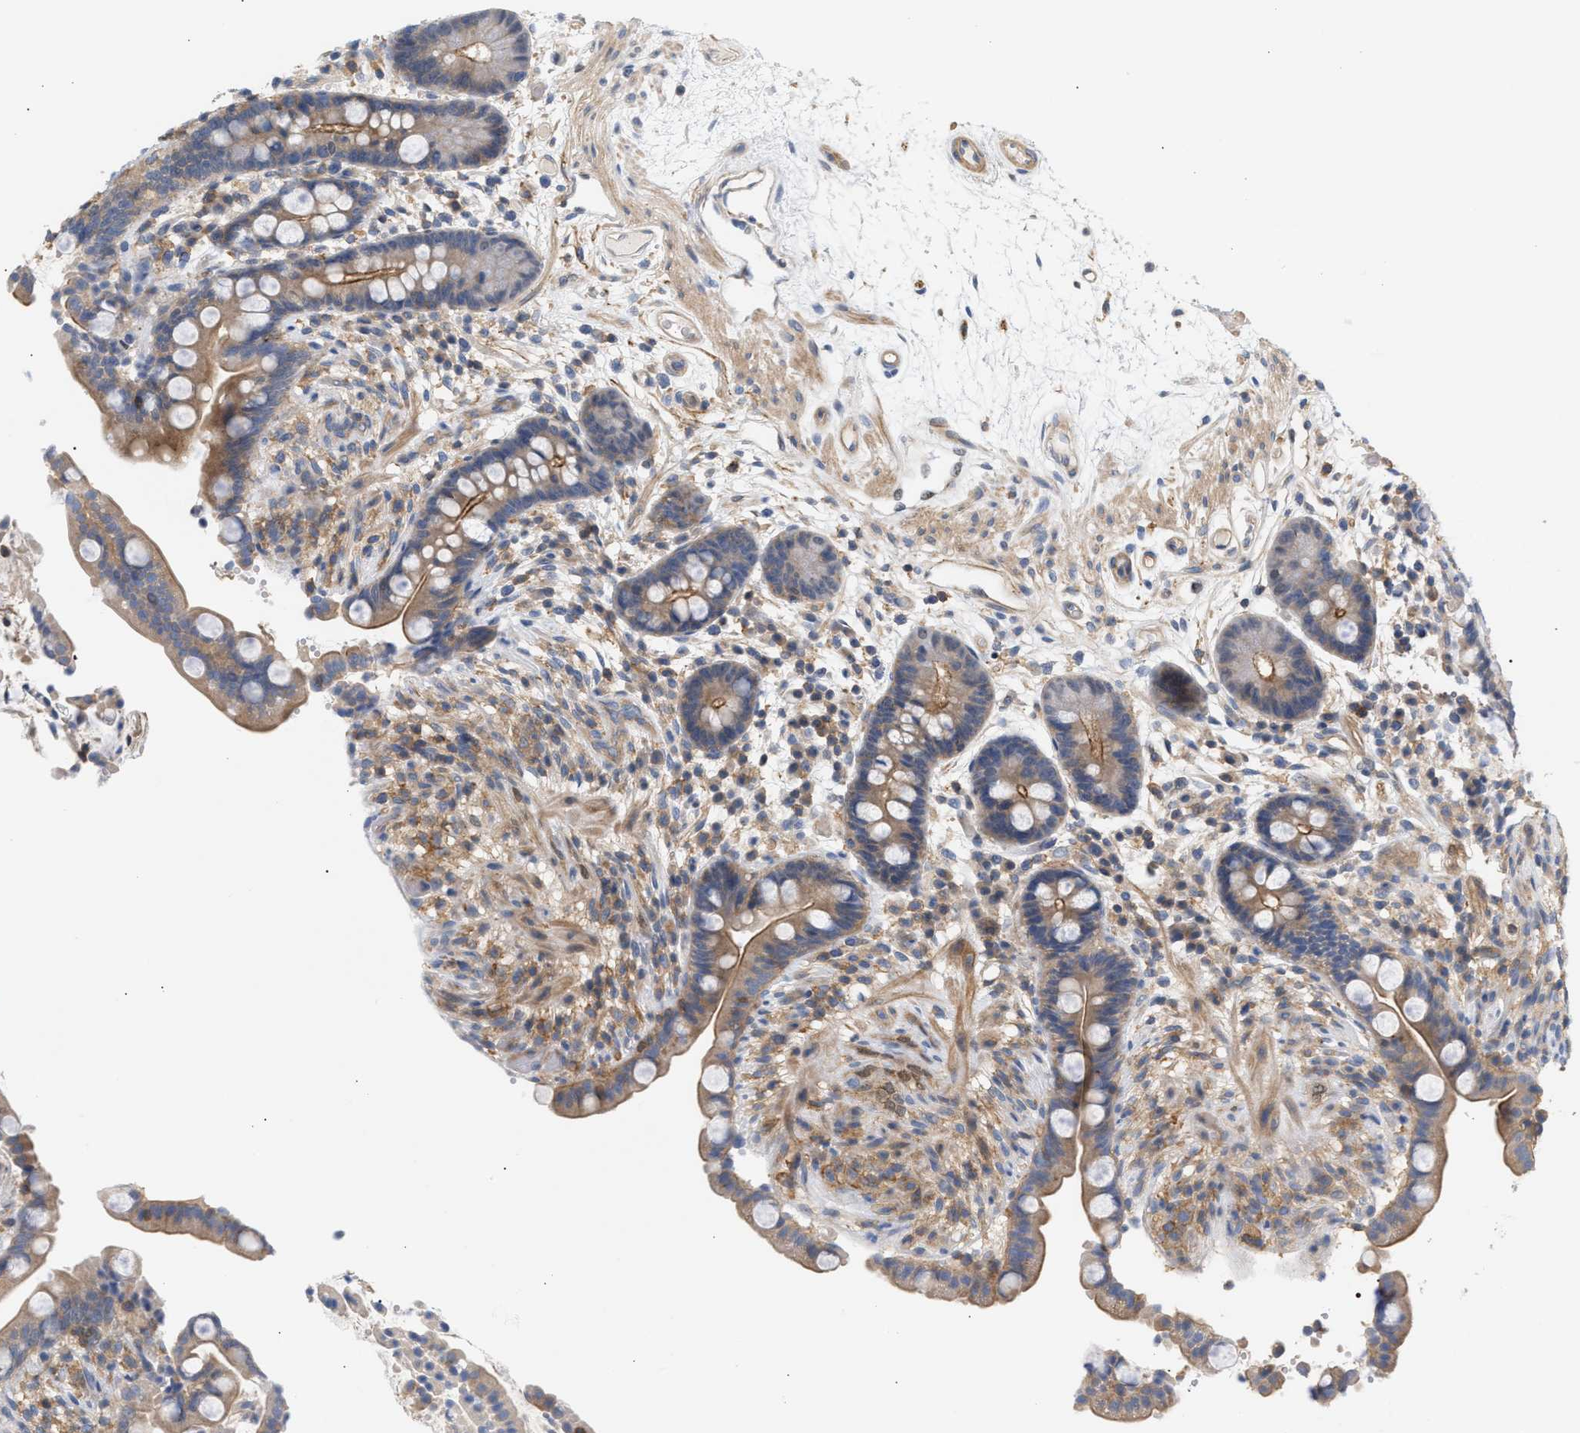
{"staining": {"intensity": "moderate", "quantity": "25%-75%", "location": "cytoplasmic/membranous"}, "tissue": "colon", "cell_type": "Endothelial cells", "image_type": "normal", "snomed": [{"axis": "morphology", "description": "Normal tissue, NOS"}, {"axis": "topography", "description": "Colon"}], "caption": "Immunohistochemical staining of benign human colon exhibits medium levels of moderate cytoplasmic/membranous expression in approximately 25%-75% of endothelial cells.", "gene": "LRCH1", "patient": {"sex": "male", "age": 73}}